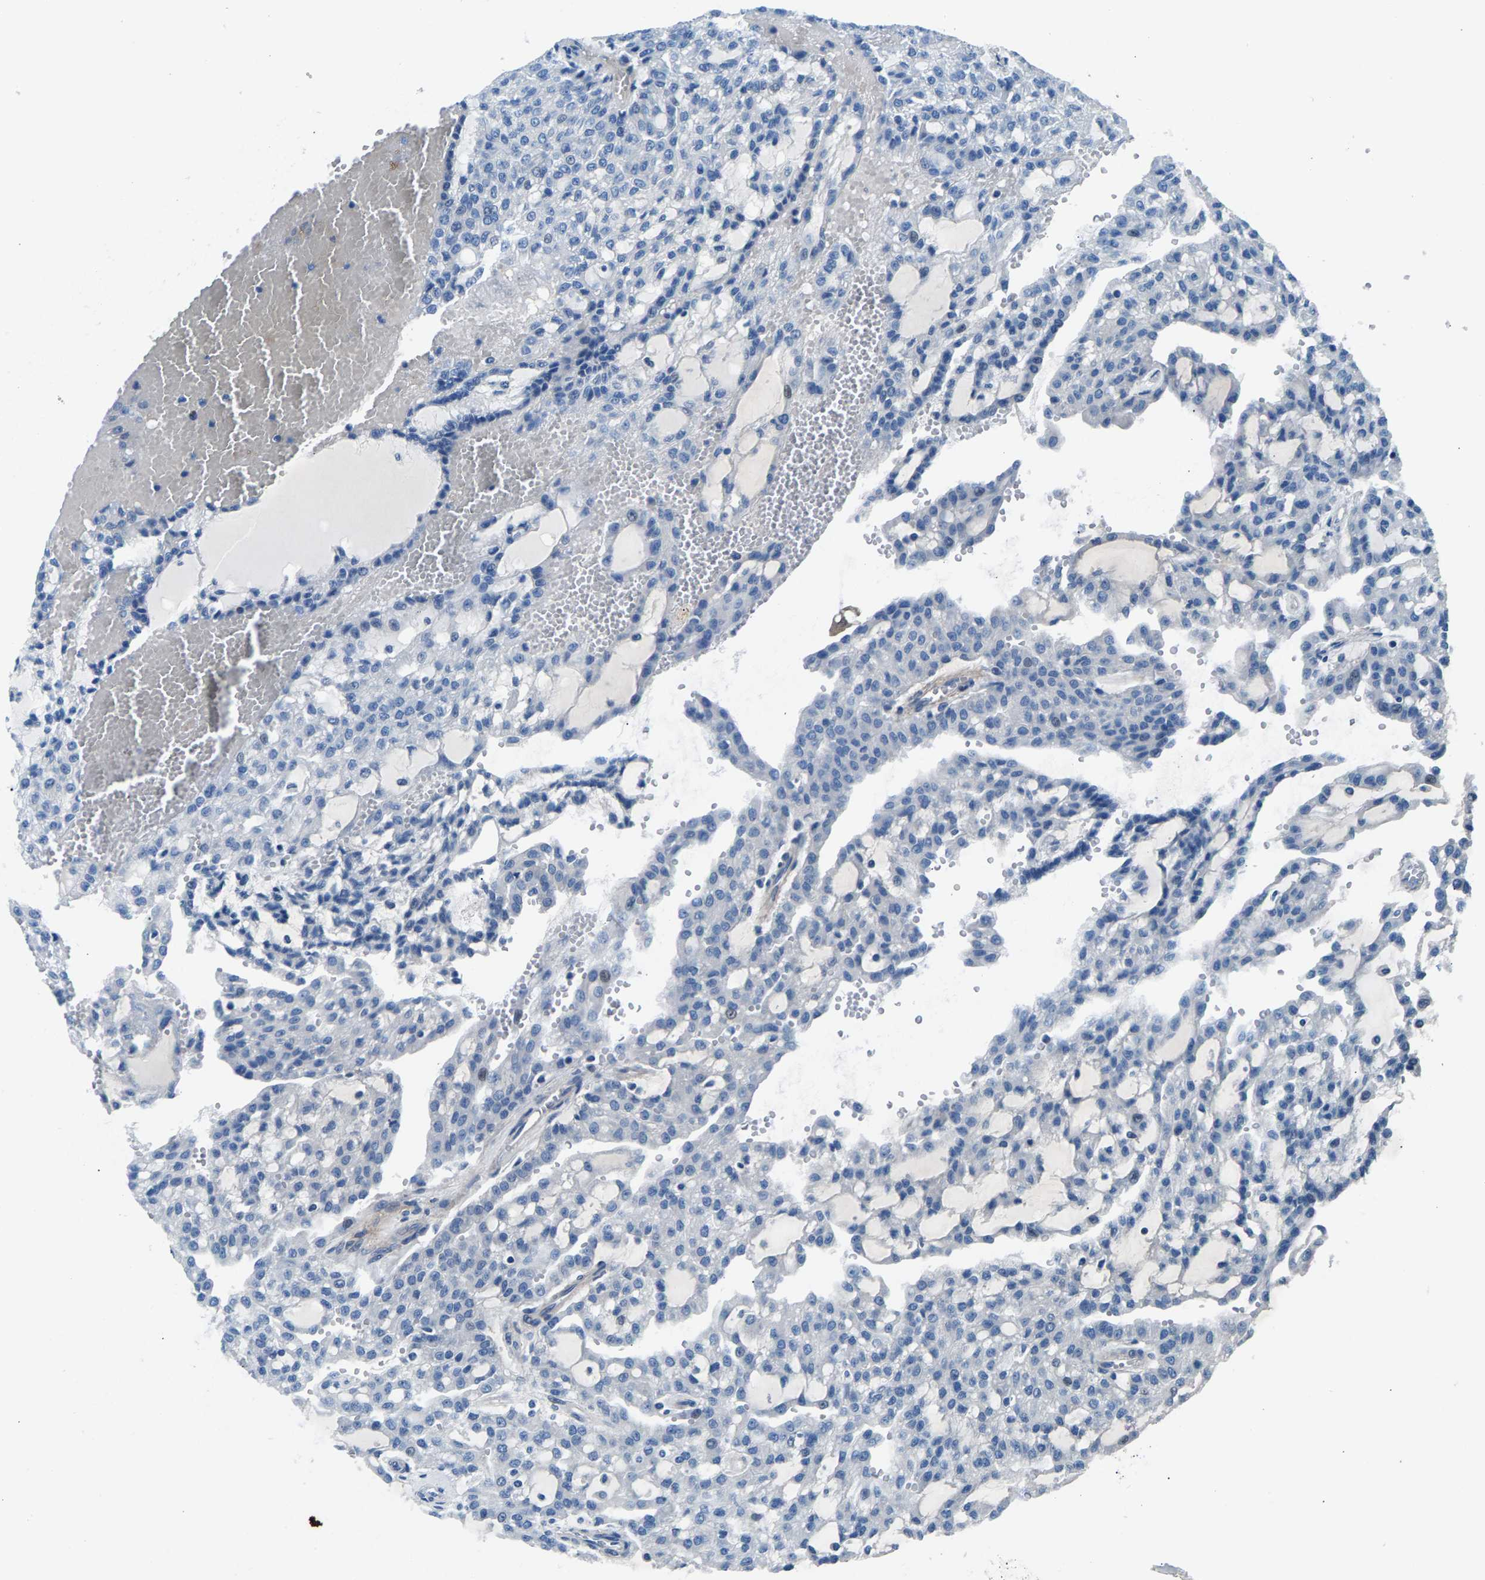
{"staining": {"intensity": "negative", "quantity": "none", "location": "none"}, "tissue": "renal cancer", "cell_type": "Tumor cells", "image_type": "cancer", "snomed": [{"axis": "morphology", "description": "Adenocarcinoma, NOS"}, {"axis": "topography", "description": "Kidney"}], "caption": "Immunohistochemistry (IHC) of human renal adenocarcinoma exhibits no staining in tumor cells.", "gene": "CDRT4", "patient": {"sex": "male", "age": 63}}